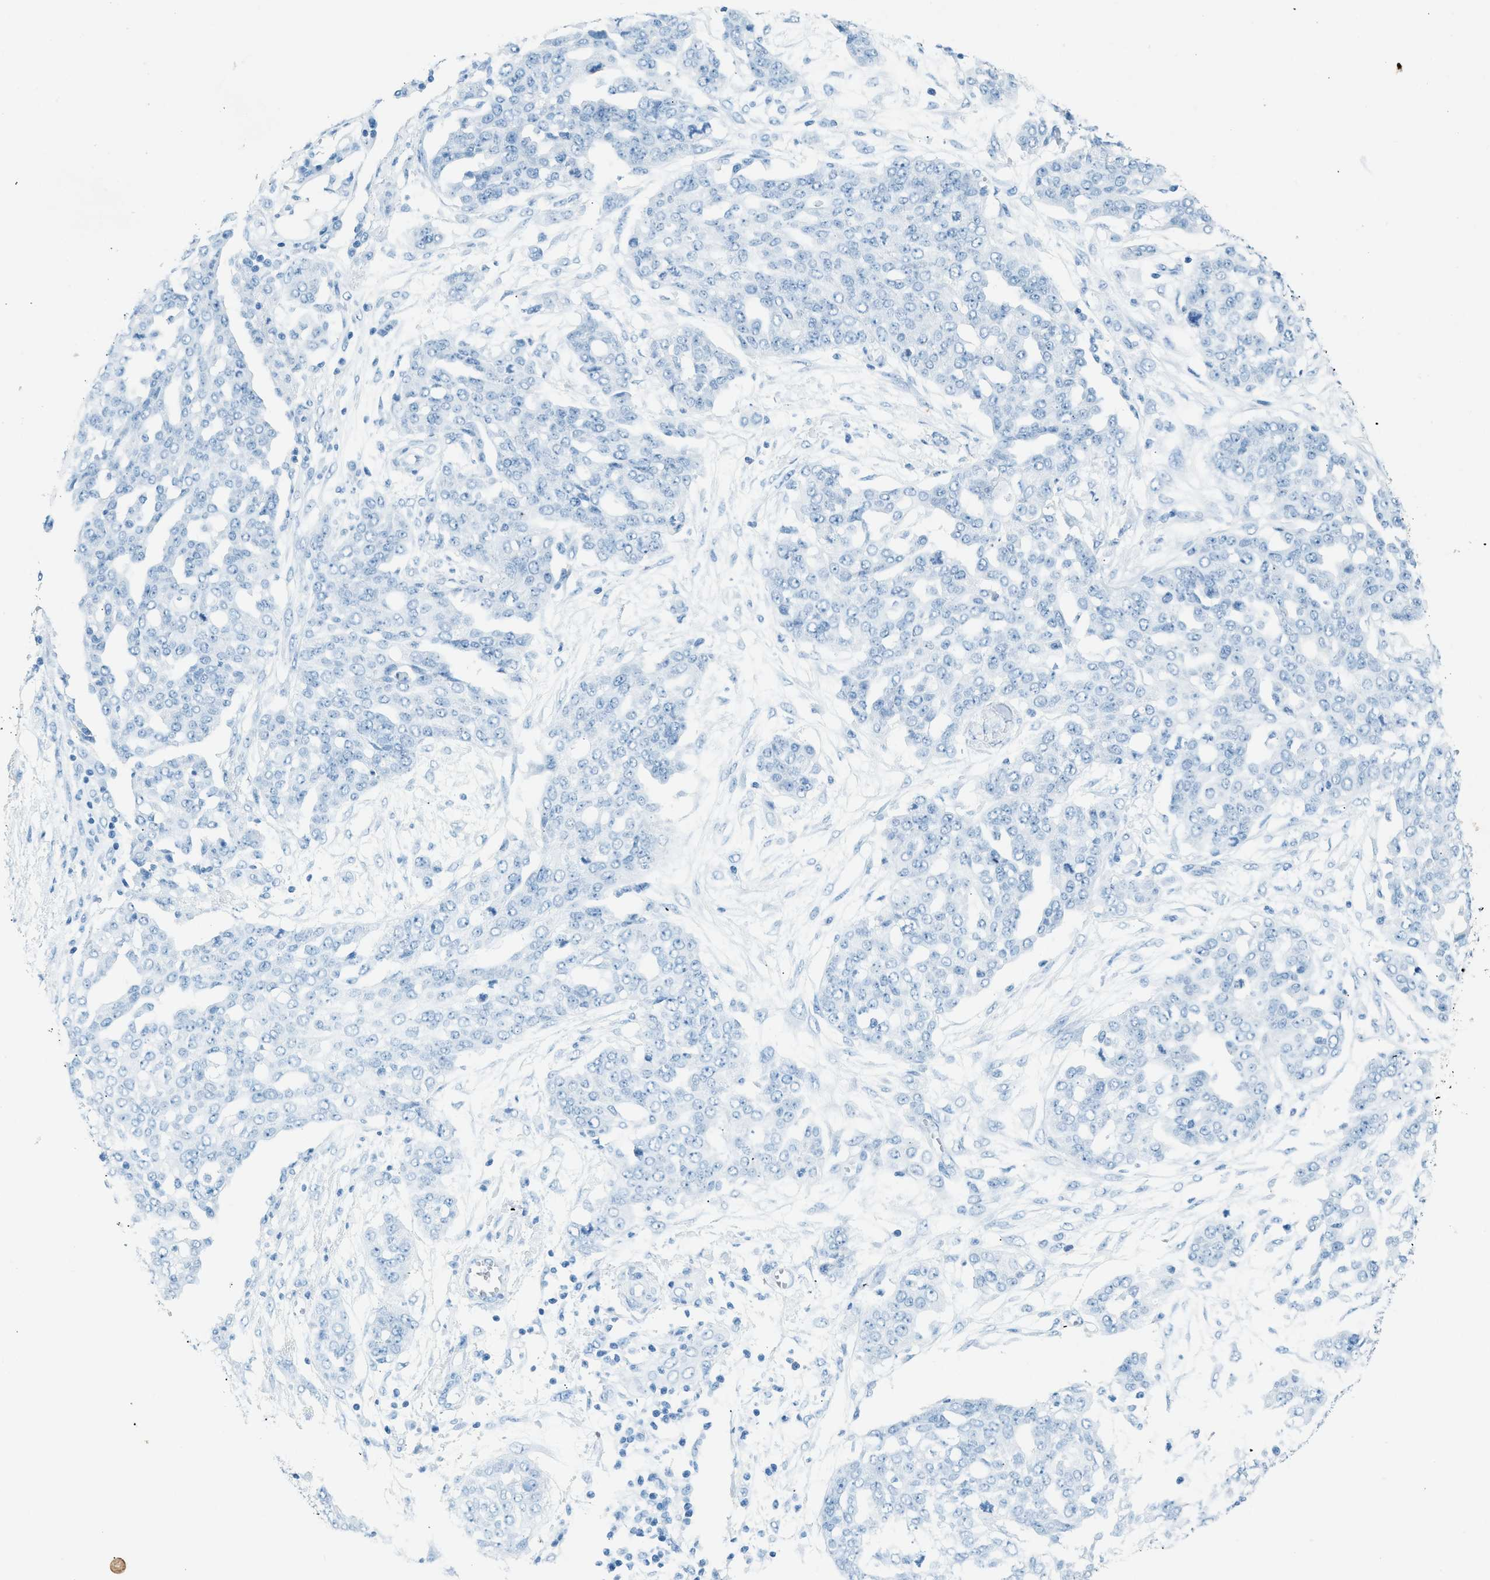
{"staining": {"intensity": "negative", "quantity": "none", "location": "none"}, "tissue": "ovarian cancer", "cell_type": "Tumor cells", "image_type": "cancer", "snomed": [{"axis": "morphology", "description": "Cystadenocarcinoma, serous, NOS"}, {"axis": "topography", "description": "Soft tissue"}, {"axis": "topography", "description": "Ovary"}], "caption": "This is a micrograph of immunohistochemistry (IHC) staining of serous cystadenocarcinoma (ovarian), which shows no staining in tumor cells.", "gene": "HHATL", "patient": {"sex": "female", "age": 57}}